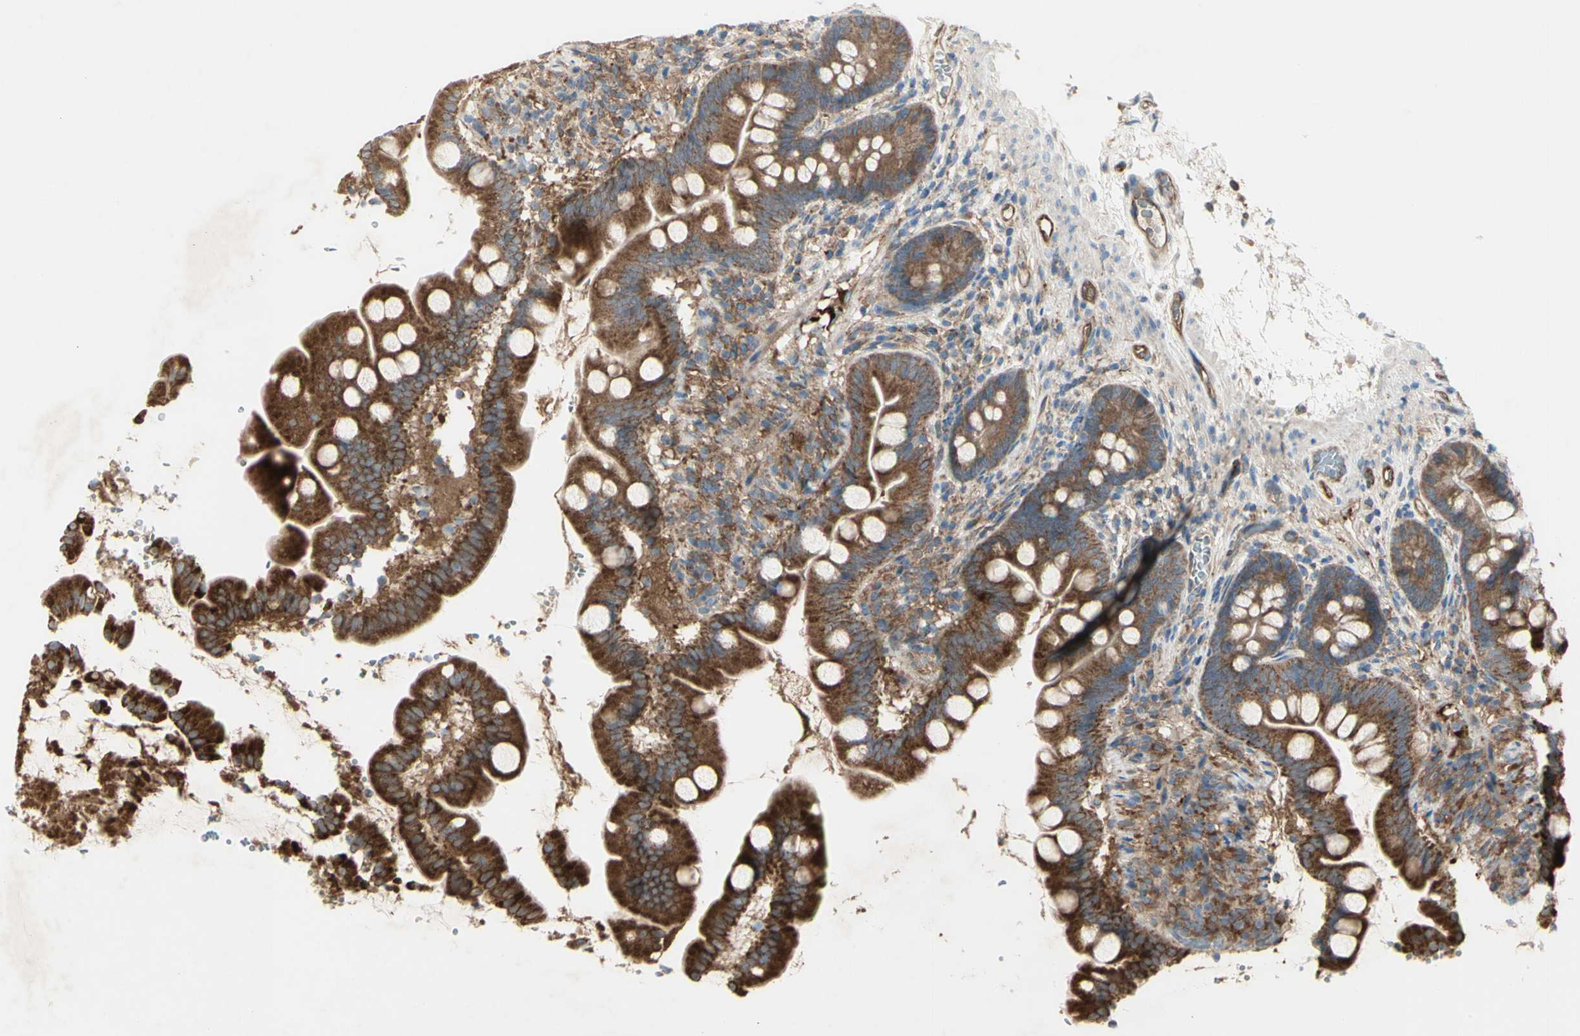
{"staining": {"intensity": "strong", "quantity": ">75%", "location": "cytoplasmic/membranous"}, "tissue": "small intestine", "cell_type": "Glandular cells", "image_type": "normal", "snomed": [{"axis": "morphology", "description": "Normal tissue, NOS"}, {"axis": "topography", "description": "Small intestine"}], "caption": "Brown immunohistochemical staining in unremarkable small intestine shows strong cytoplasmic/membranous expression in about >75% of glandular cells. (DAB IHC with brightfield microscopy, high magnification).", "gene": "IGSF9B", "patient": {"sex": "female", "age": 56}}